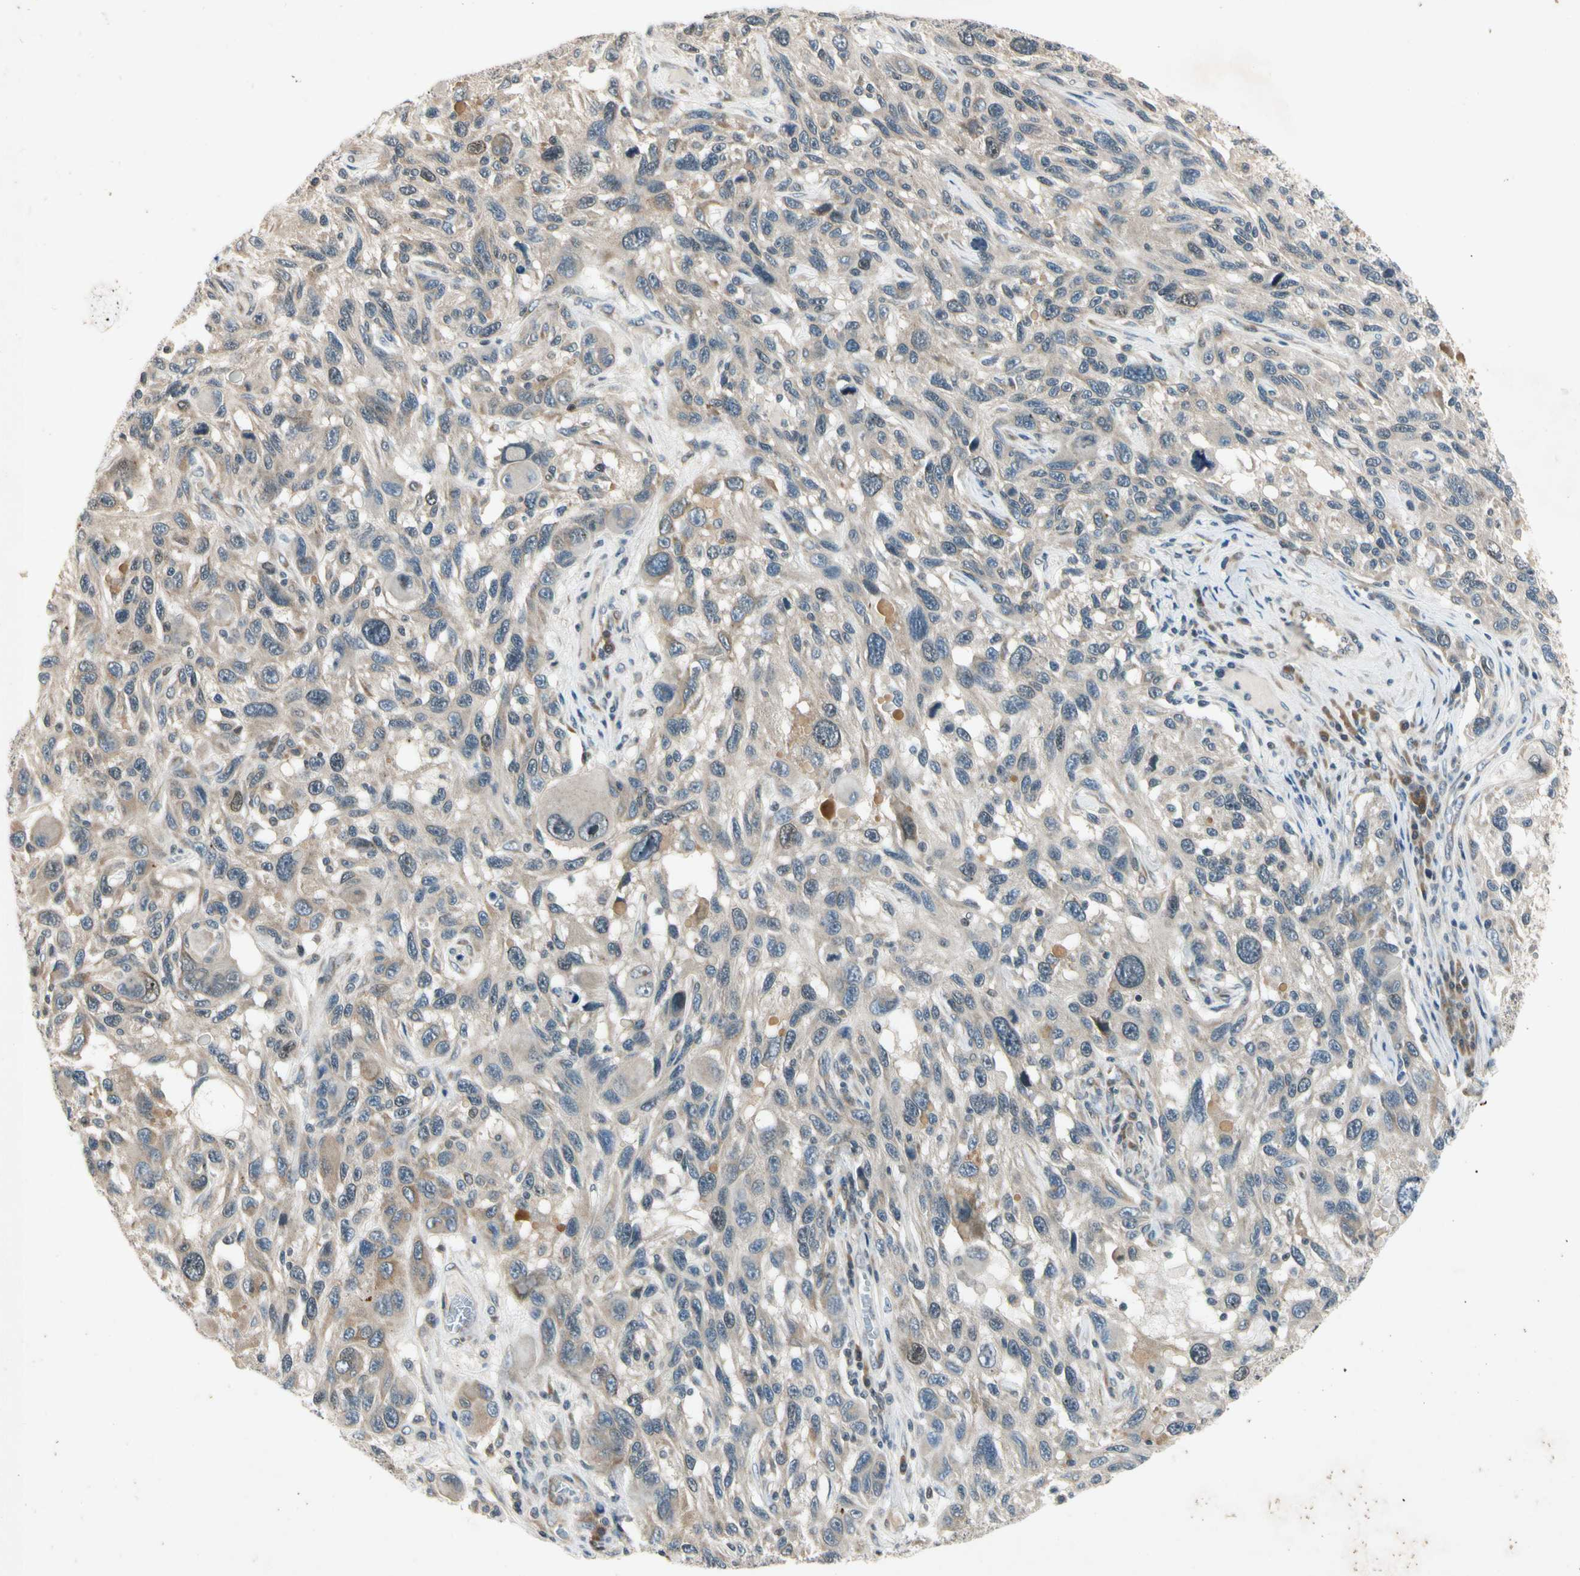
{"staining": {"intensity": "weak", "quantity": ">75%", "location": "cytoplasmic/membranous"}, "tissue": "melanoma", "cell_type": "Tumor cells", "image_type": "cancer", "snomed": [{"axis": "morphology", "description": "Malignant melanoma, NOS"}, {"axis": "topography", "description": "Skin"}], "caption": "IHC of human melanoma shows low levels of weak cytoplasmic/membranous expression in about >75% of tumor cells. The protein of interest is shown in brown color, while the nuclei are stained blue.", "gene": "RPS6KB2", "patient": {"sex": "male", "age": 53}}